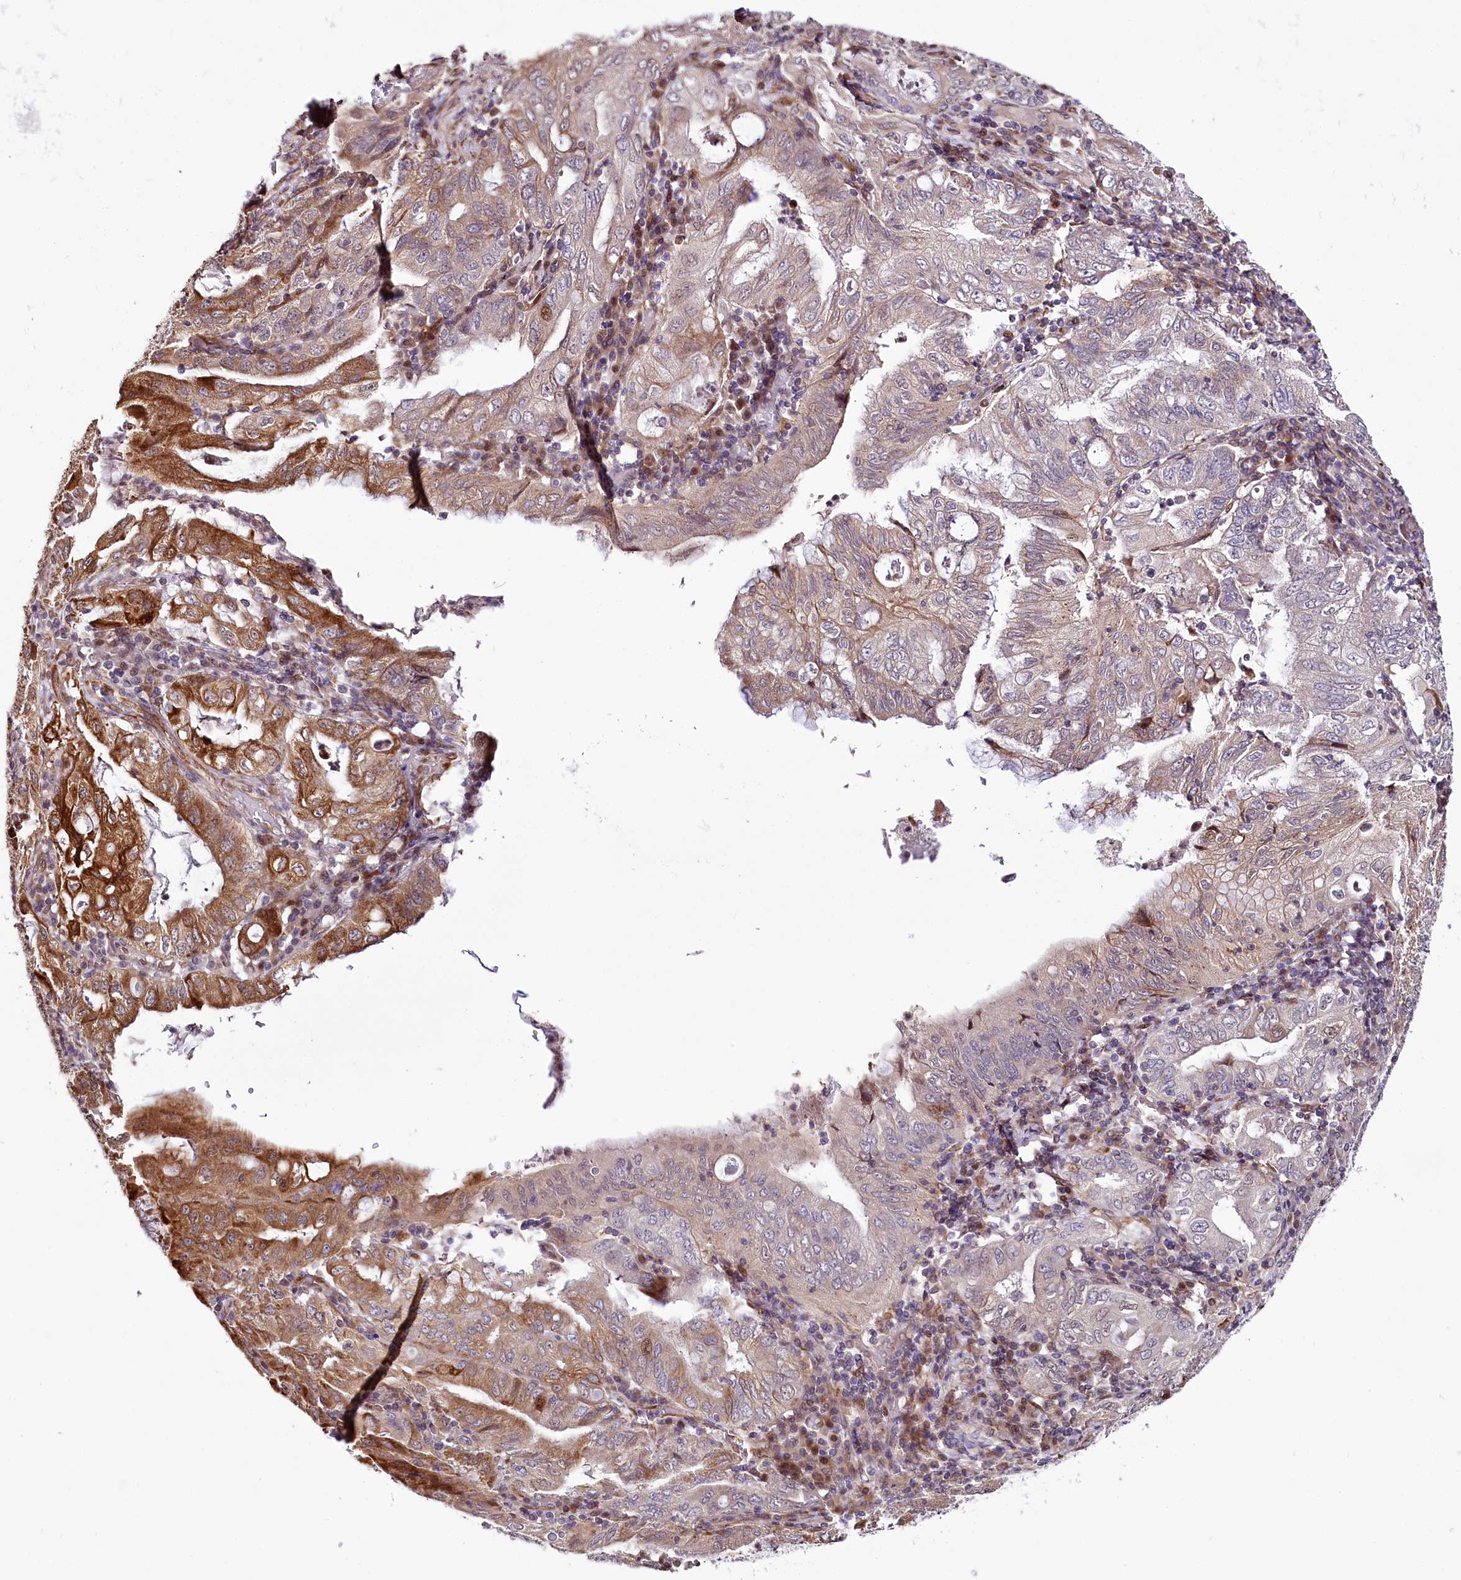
{"staining": {"intensity": "moderate", "quantity": "<25%", "location": "cytoplasmic/membranous"}, "tissue": "stomach cancer", "cell_type": "Tumor cells", "image_type": "cancer", "snomed": [{"axis": "morphology", "description": "Normal tissue, NOS"}, {"axis": "morphology", "description": "Adenocarcinoma, NOS"}, {"axis": "topography", "description": "Esophagus"}, {"axis": "topography", "description": "Stomach, upper"}, {"axis": "topography", "description": "Peripheral nerve tissue"}], "caption": "Protein staining demonstrates moderate cytoplasmic/membranous expression in approximately <25% of tumor cells in stomach adenocarcinoma.", "gene": "CUTC", "patient": {"sex": "male", "age": 62}}